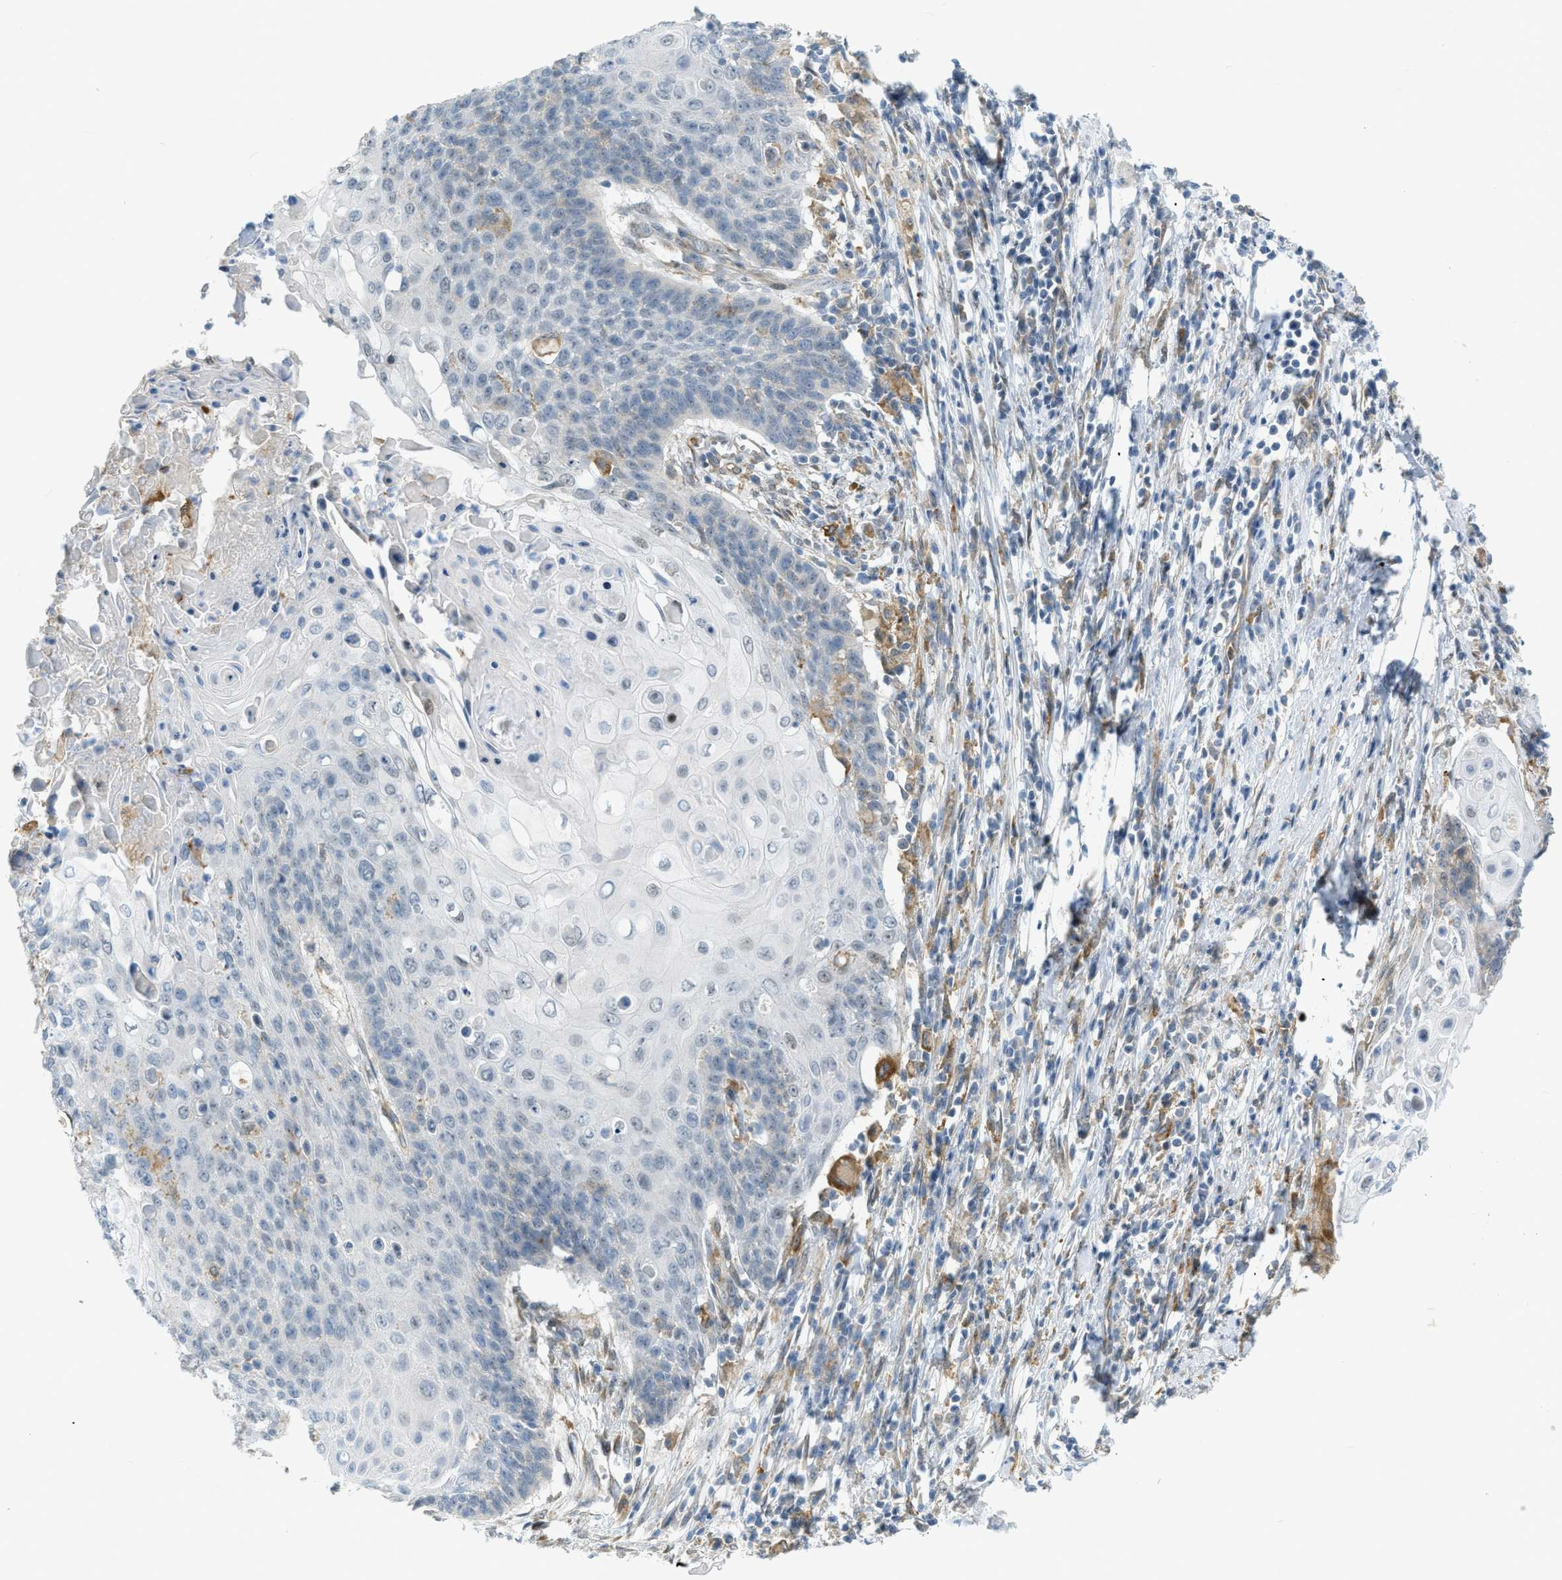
{"staining": {"intensity": "negative", "quantity": "none", "location": "none"}, "tissue": "cervical cancer", "cell_type": "Tumor cells", "image_type": "cancer", "snomed": [{"axis": "morphology", "description": "Squamous cell carcinoma, NOS"}, {"axis": "topography", "description": "Cervix"}], "caption": "Immunohistochemical staining of human cervical cancer displays no significant expression in tumor cells. (Immunohistochemistry, brightfield microscopy, high magnification).", "gene": "ZNF408", "patient": {"sex": "female", "age": 39}}